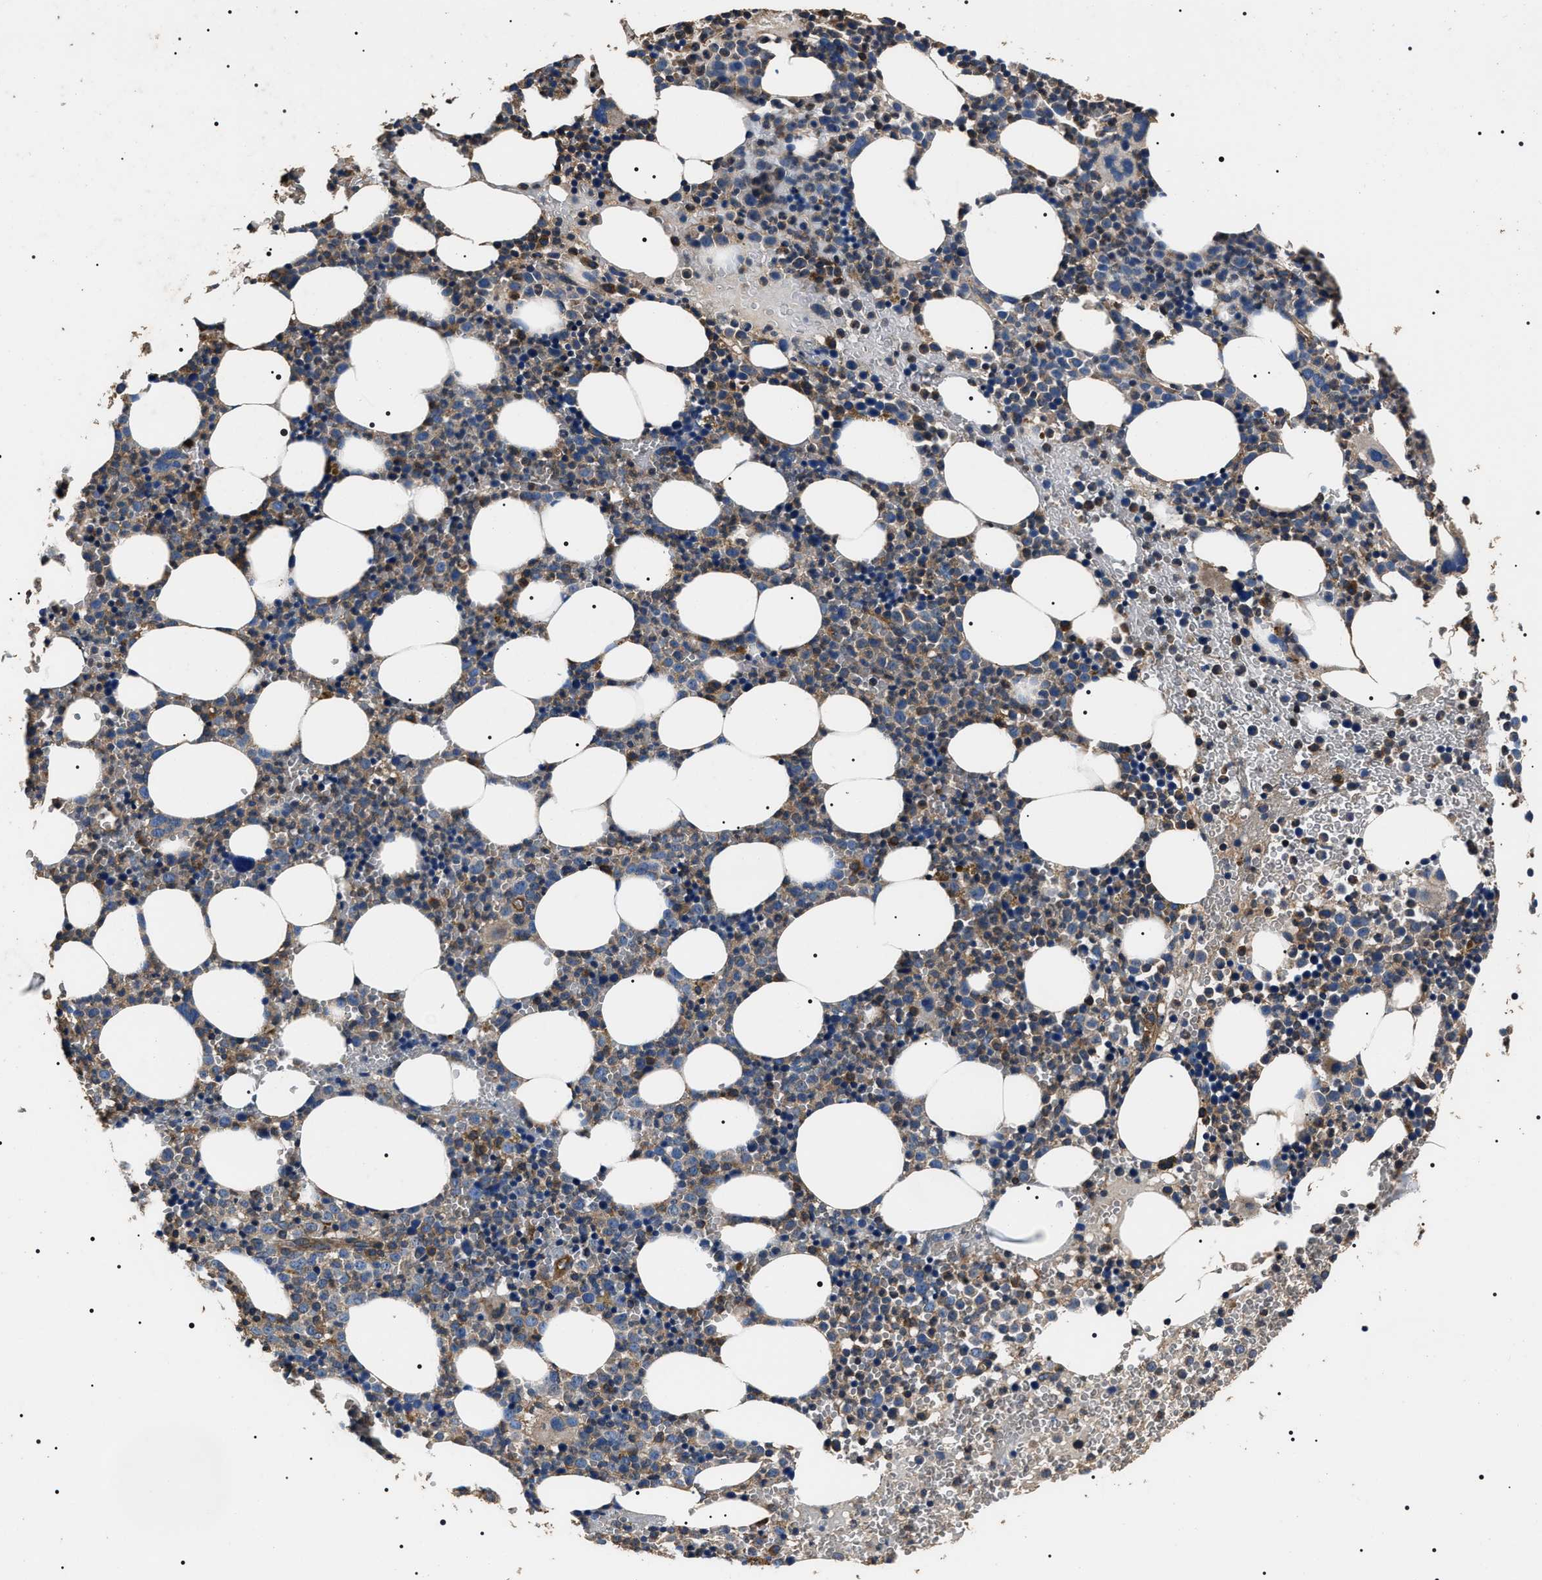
{"staining": {"intensity": "weak", "quantity": "25%-75%", "location": "cytoplasmic/membranous"}, "tissue": "bone marrow", "cell_type": "Hematopoietic cells", "image_type": "normal", "snomed": [{"axis": "morphology", "description": "Normal tissue, NOS"}, {"axis": "morphology", "description": "Inflammation, NOS"}, {"axis": "topography", "description": "Bone marrow"}], "caption": "This micrograph displays IHC staining of unremarkable bone marrow, with low weak cytoplasmic/membranous expression in about 25%-75% of hematopoietic cells.", "gene": "HSCB", "patient": {"sex": "female", "age": 67}}